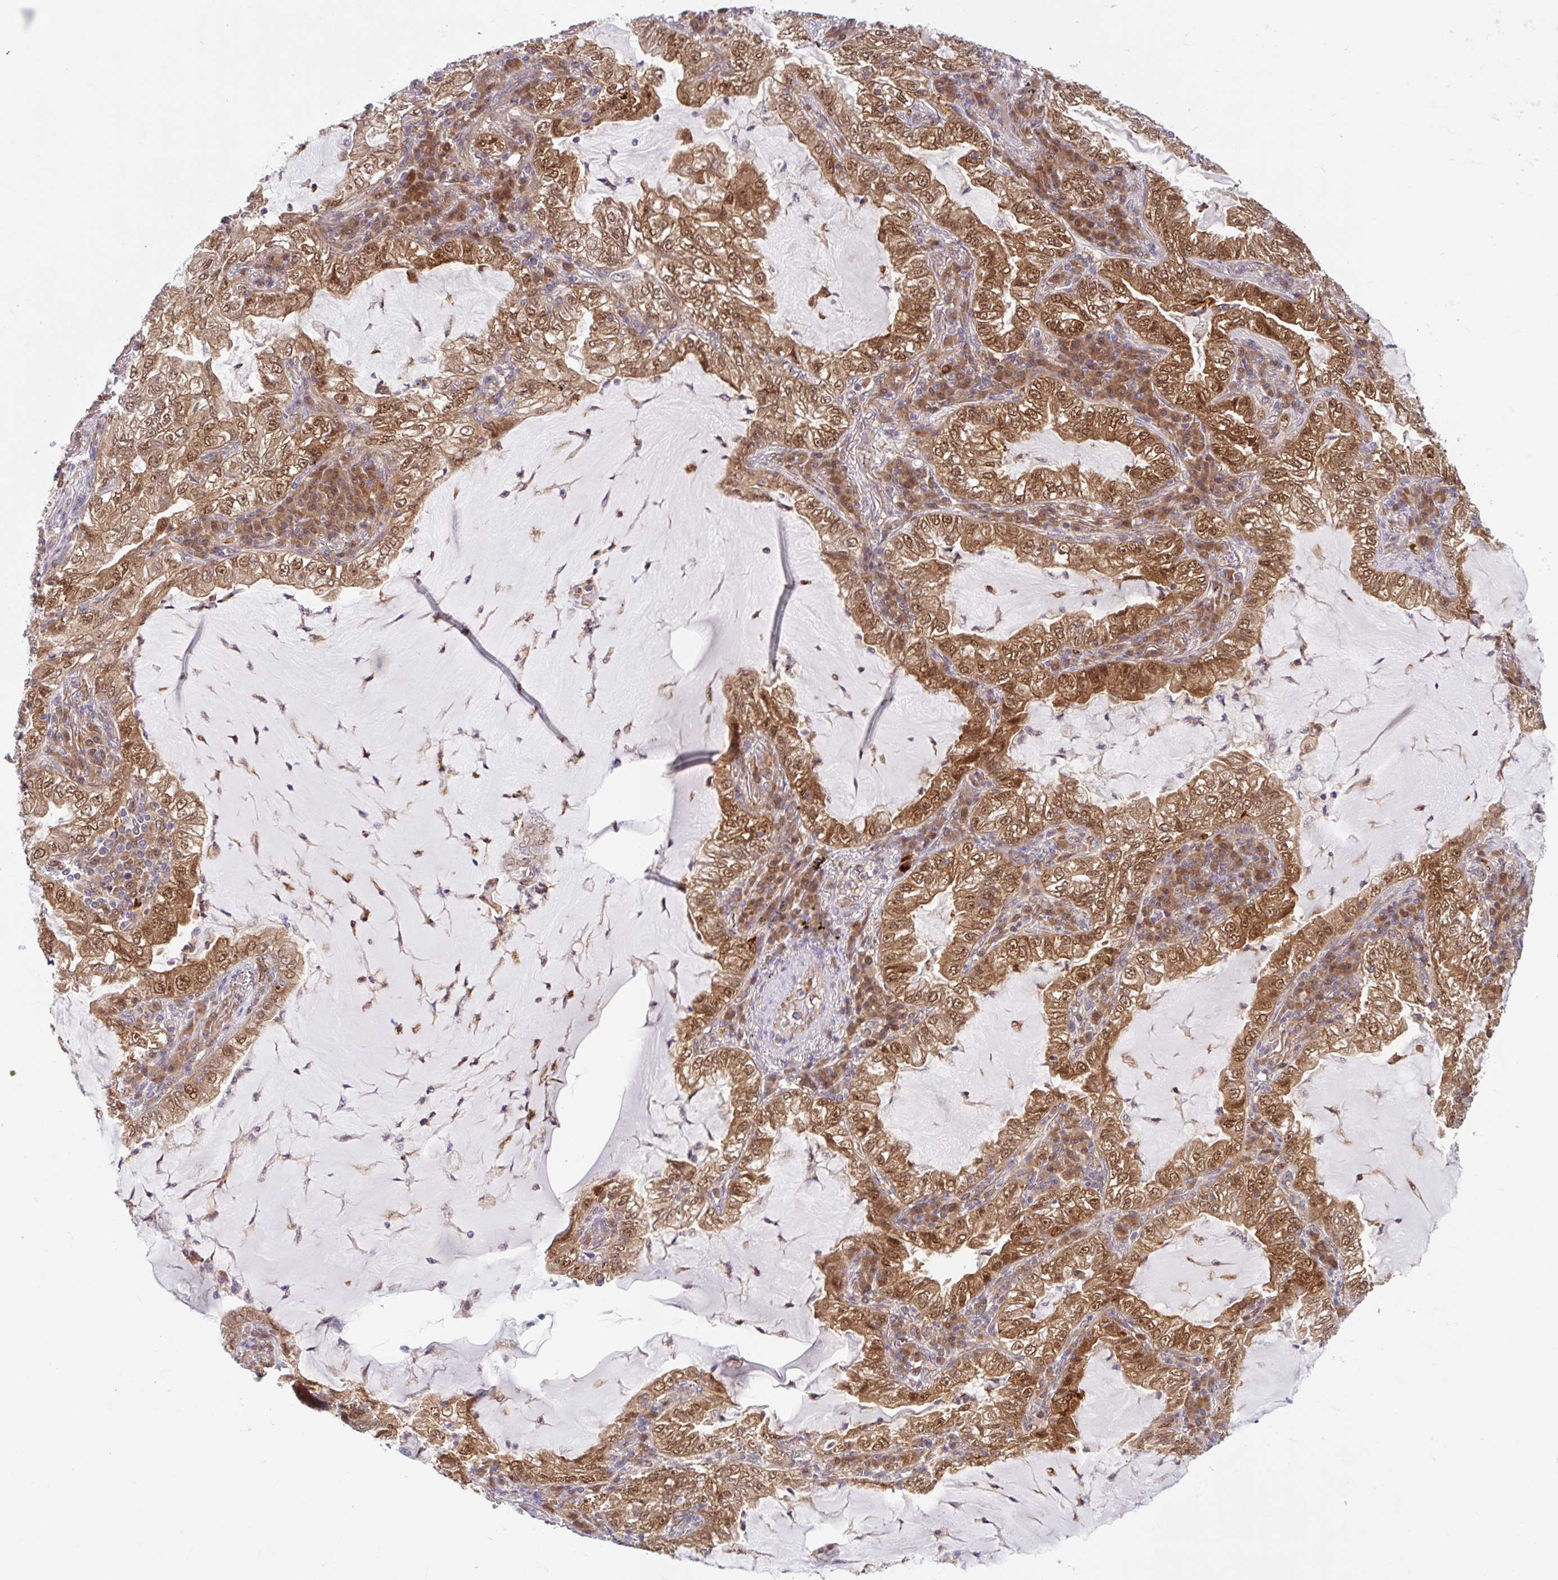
{"staining": {"intensity": "strong", "quantity": ">75%", "location": "cytoplasmic/membranous,nuclear"}, "tissue": "lung cancer", "cell_type": "Tumor cells", "image_type": "cancer", "snomed": [{"axis": "morphology", "description": "Adenocarcinoma, NOS"}, {"axis": "topography", "description": "Lung"}], "caption": "The micrograph displays immunohistochemical staining of lung cancer. There is strong cytoplasmic/membranous and nuclear expression is appreciated in about >75% of tumor cells. (DAB IHC, brown staining for protein, blue staining for nuclei).", "gene": "HMBS", "patient": {"sex": "female", "age": 73}}